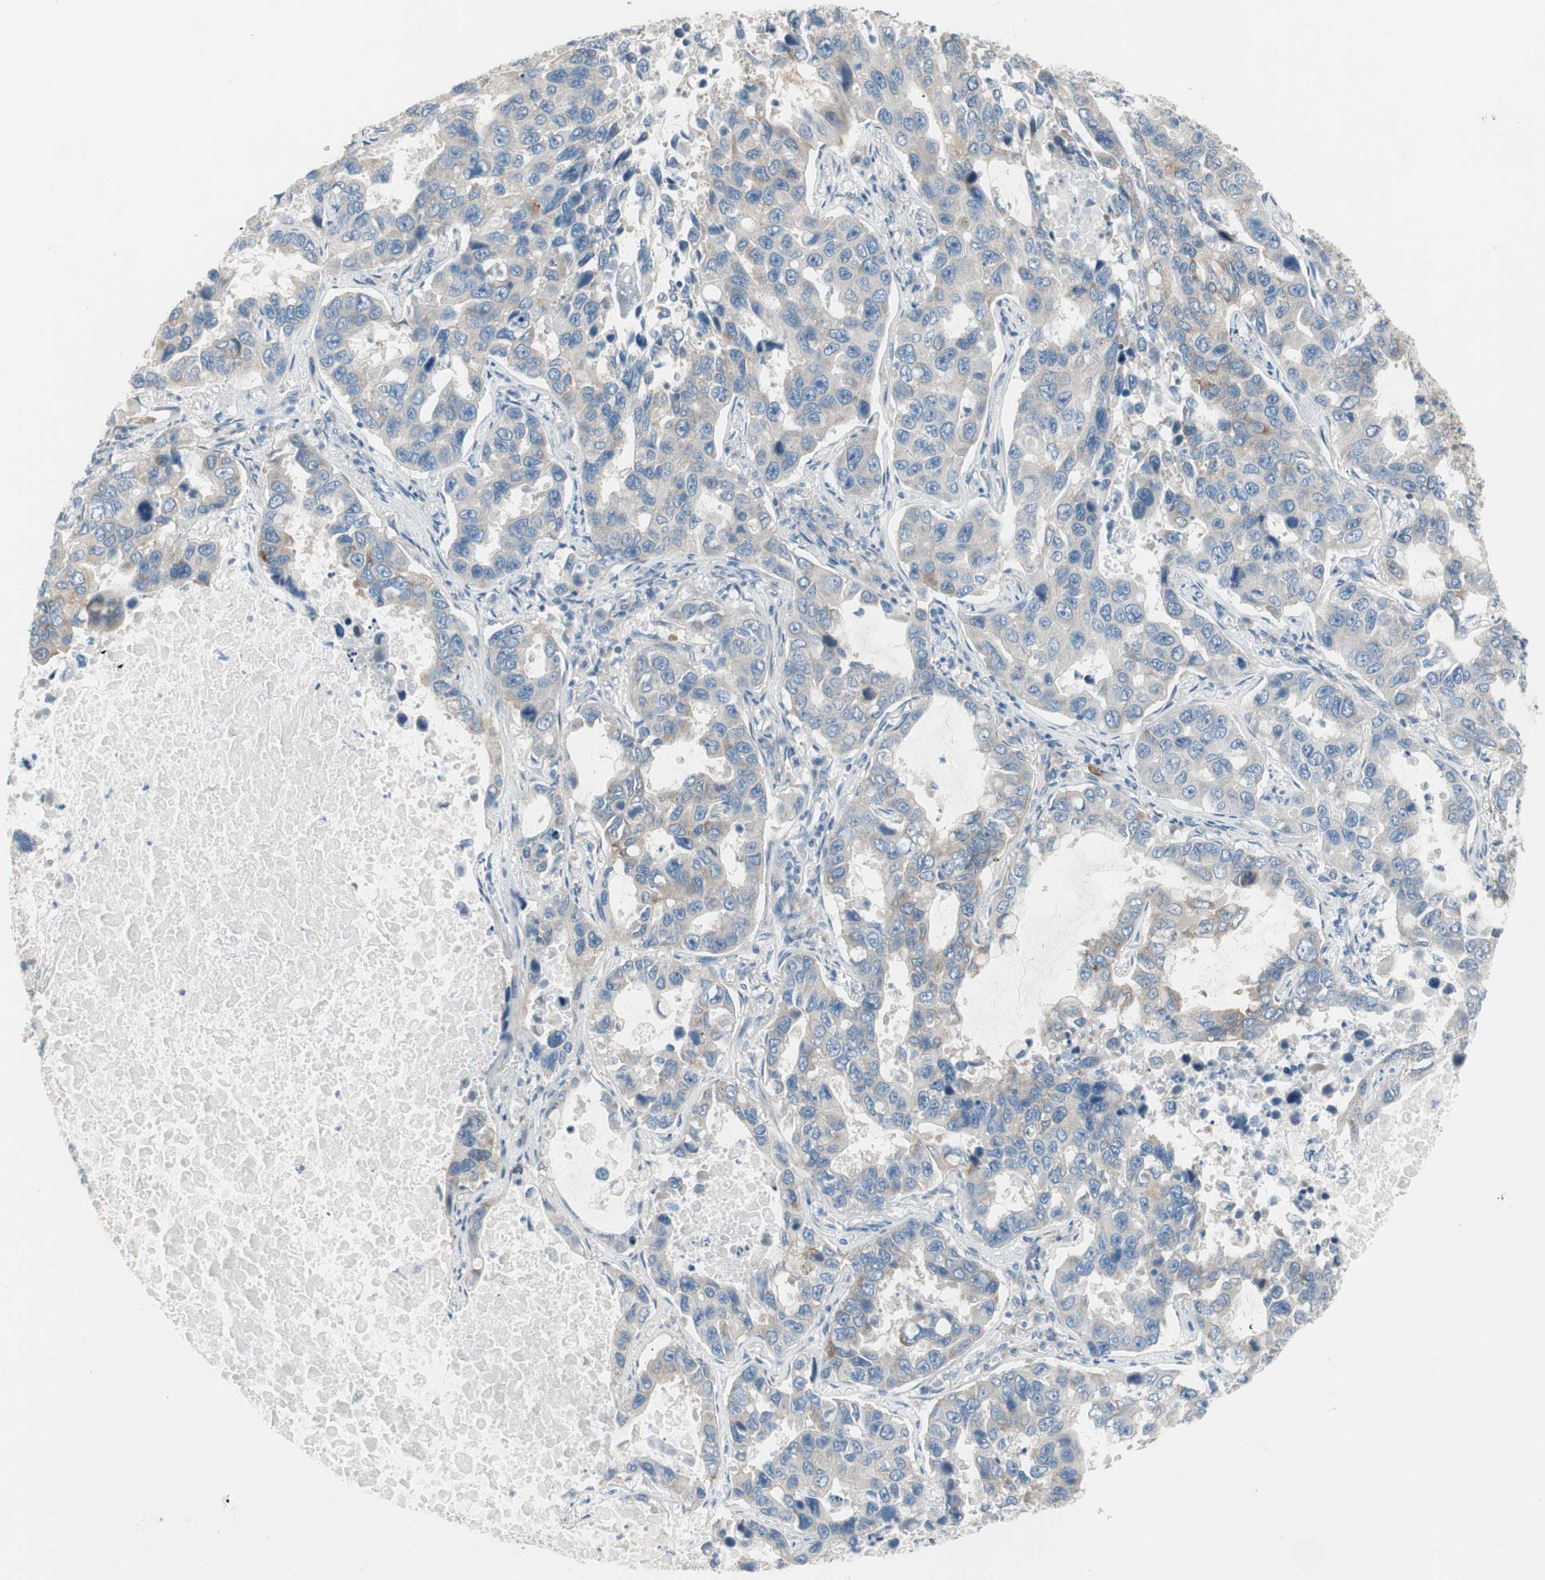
{"staining": {"intensity": "weak", "quantity": "<25%", "location": "cytoplasmic/membranous"}, "tissue": "lung cancer", "cell_type": "Tumor cells", "image_type": "cancer", "snomed": [{"axis": "morphology", "description": "Adenocarcinoma, NOS"}, {"axis": "topography", "description": "Lung"}], "caption": "This is an immunohistochemistry histopathology image of human adenocarcinoma (lung). There is no expression in tumor cells.", "gene": "PRRG4", "patient": {"sex": "male", "age": 64}}